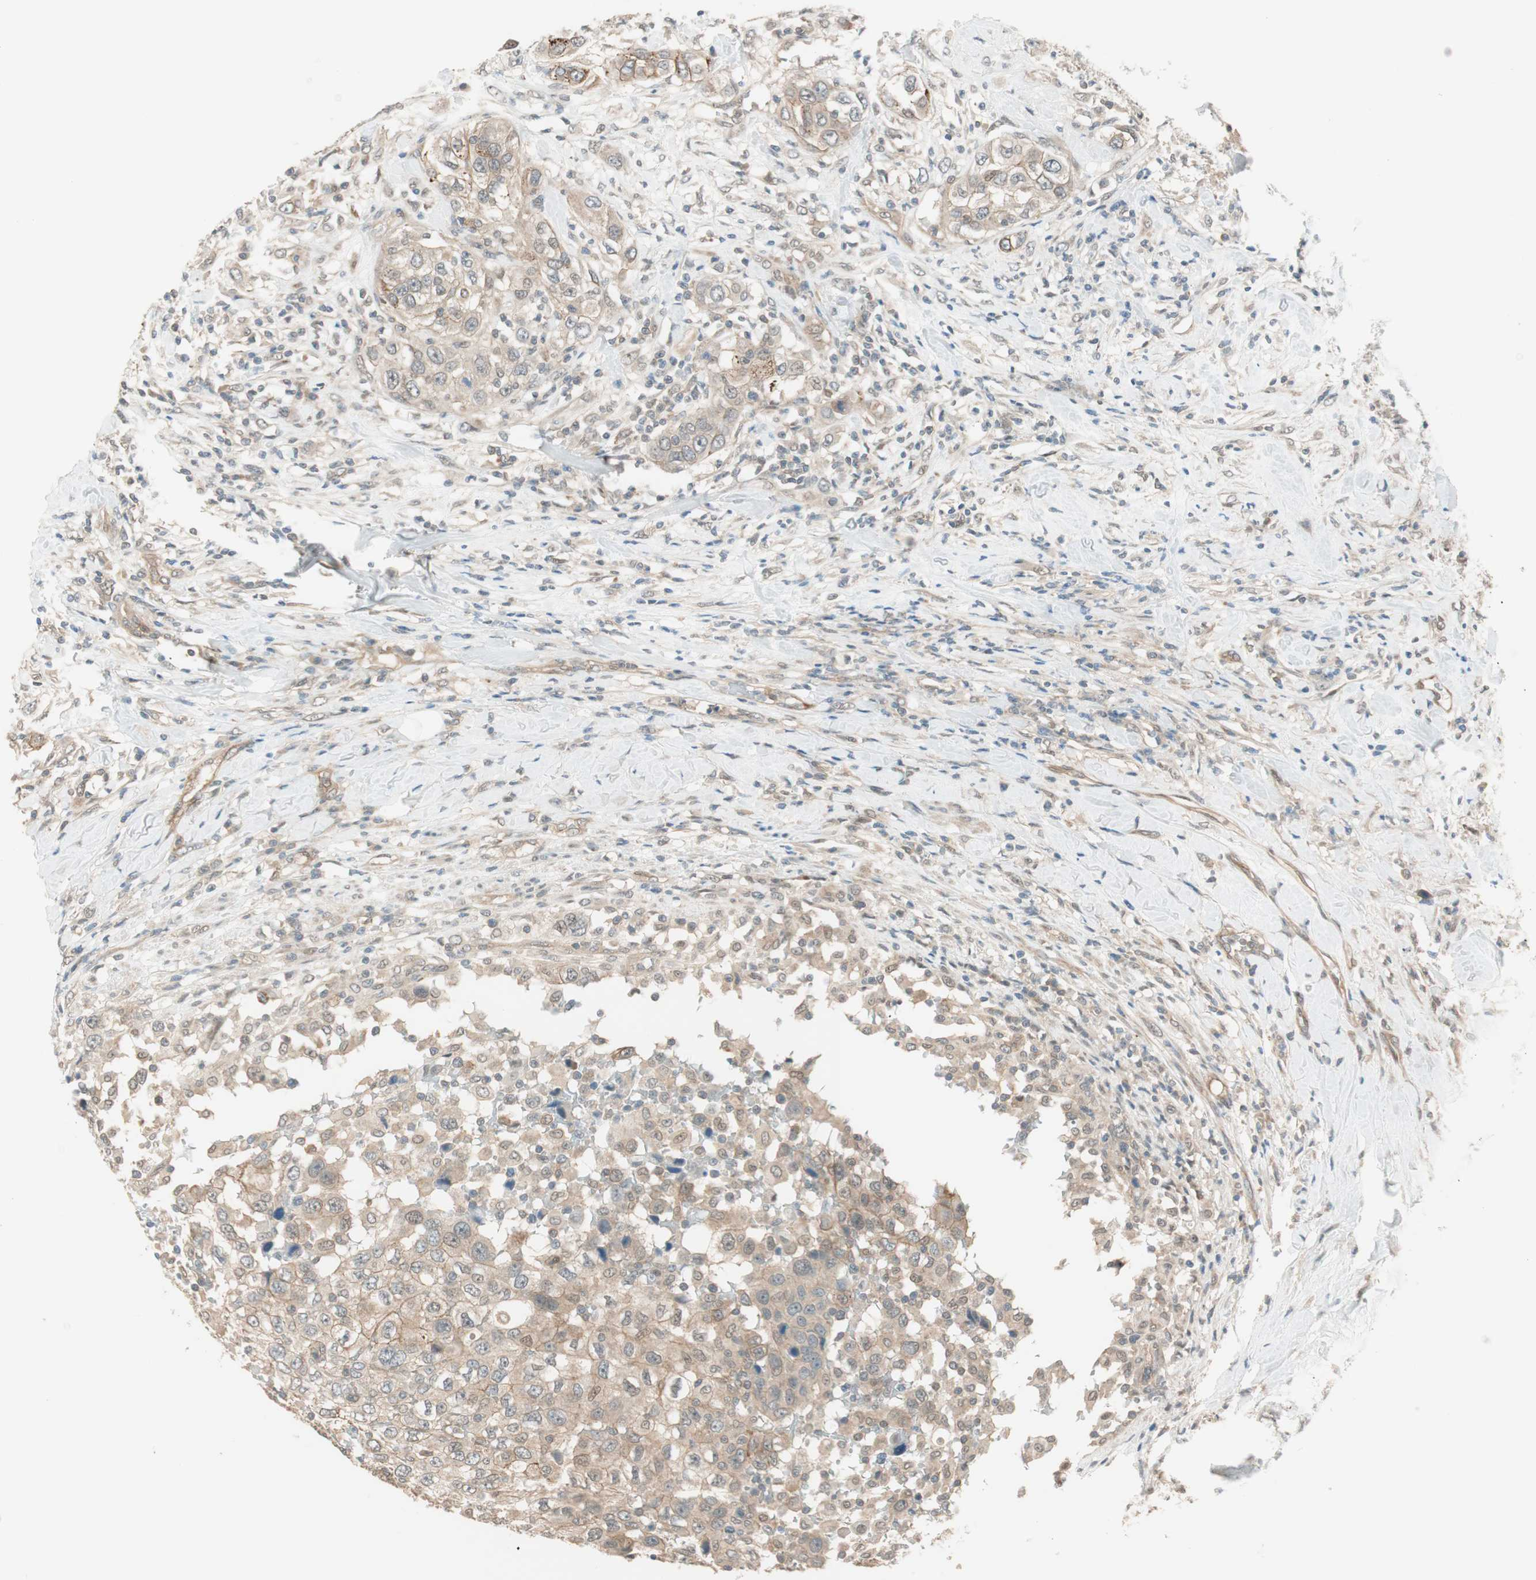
{"staining": {"intensity": "weak", "quantity": ">75%", "location": "cytoplasmic/membranous"}, "tissue": "urothelial cancer", "cell_type": "Tumor cells", "image_type": "cancer", "snomed": [{"axis": "morphology", "description": "Urothelial carcinoma, High grade"}, {"axis": "topography", "description": "Urinary bladder"}], "caption": "An immunohistochemistry histopathology image of tumor tissue is shown. Protein staining in brown highlights weak cytoplasmic/membranous positivity in high-grade urothelial carcinoma within tumor cells.", "gene": "PSMD8", "patient": {"sex": "female", "age": 80}}